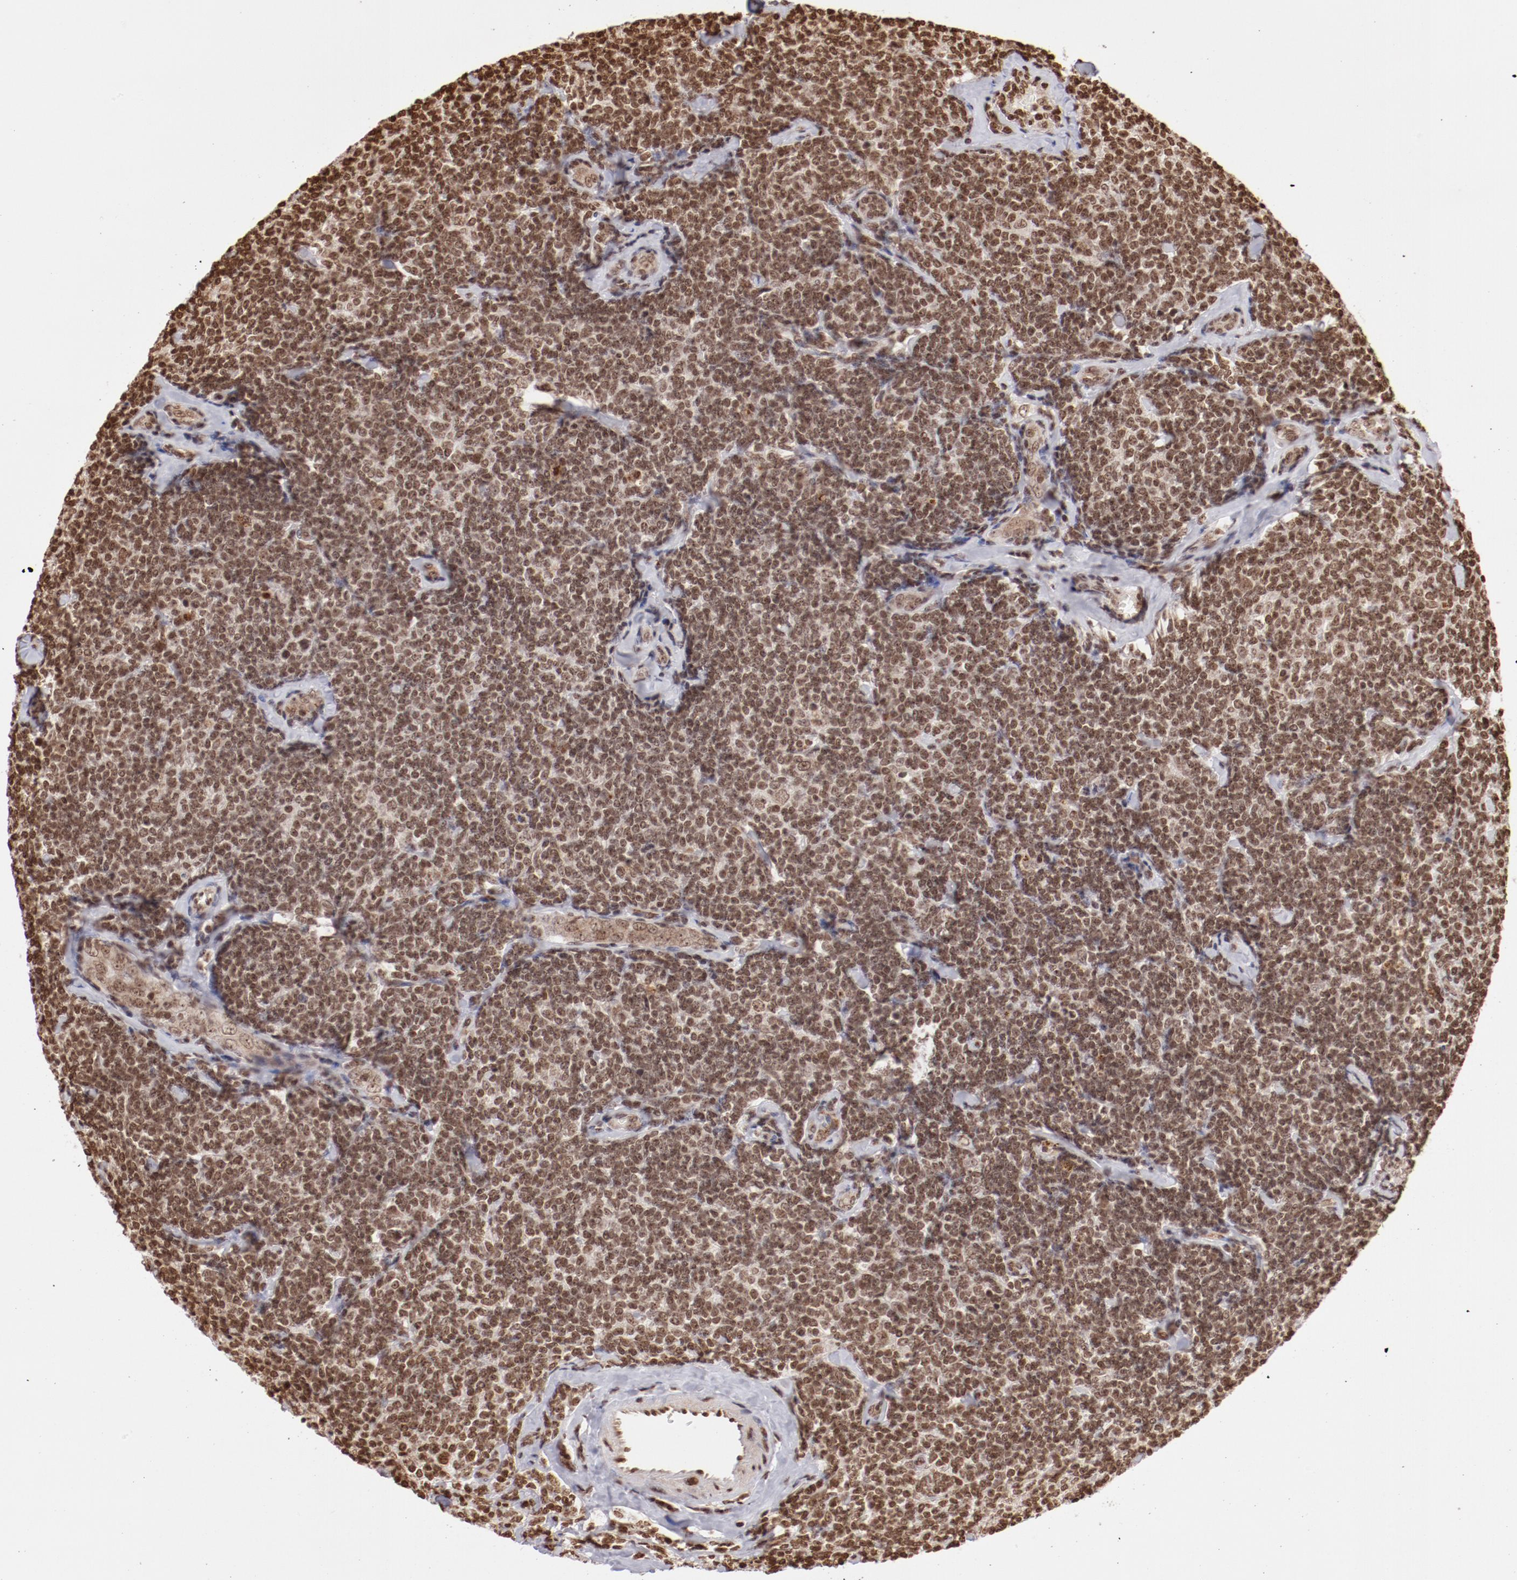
{"staining": {"intensity": "moderate", "quantity": ">75%", "location": "nuclear"}, "tissue": "lymphoma", "cell_type": "Tumor cells", "image_type": "cancer", "snomed": [{"axis": "morphology", "description": "Malignant lymphoma, non-Hodgkin's type, Low grade"}, {"axis": "topography", "description": "Lymph node"}], "caption": "Protein analysis of low-grade malignant lymphoma, non-Hodgkin's type tissue demonstrates moderate nuclear expression in approximately >75% of tumor cells.", "gene": "ABL2", "patient": {"sex": "female", "age": 56}}